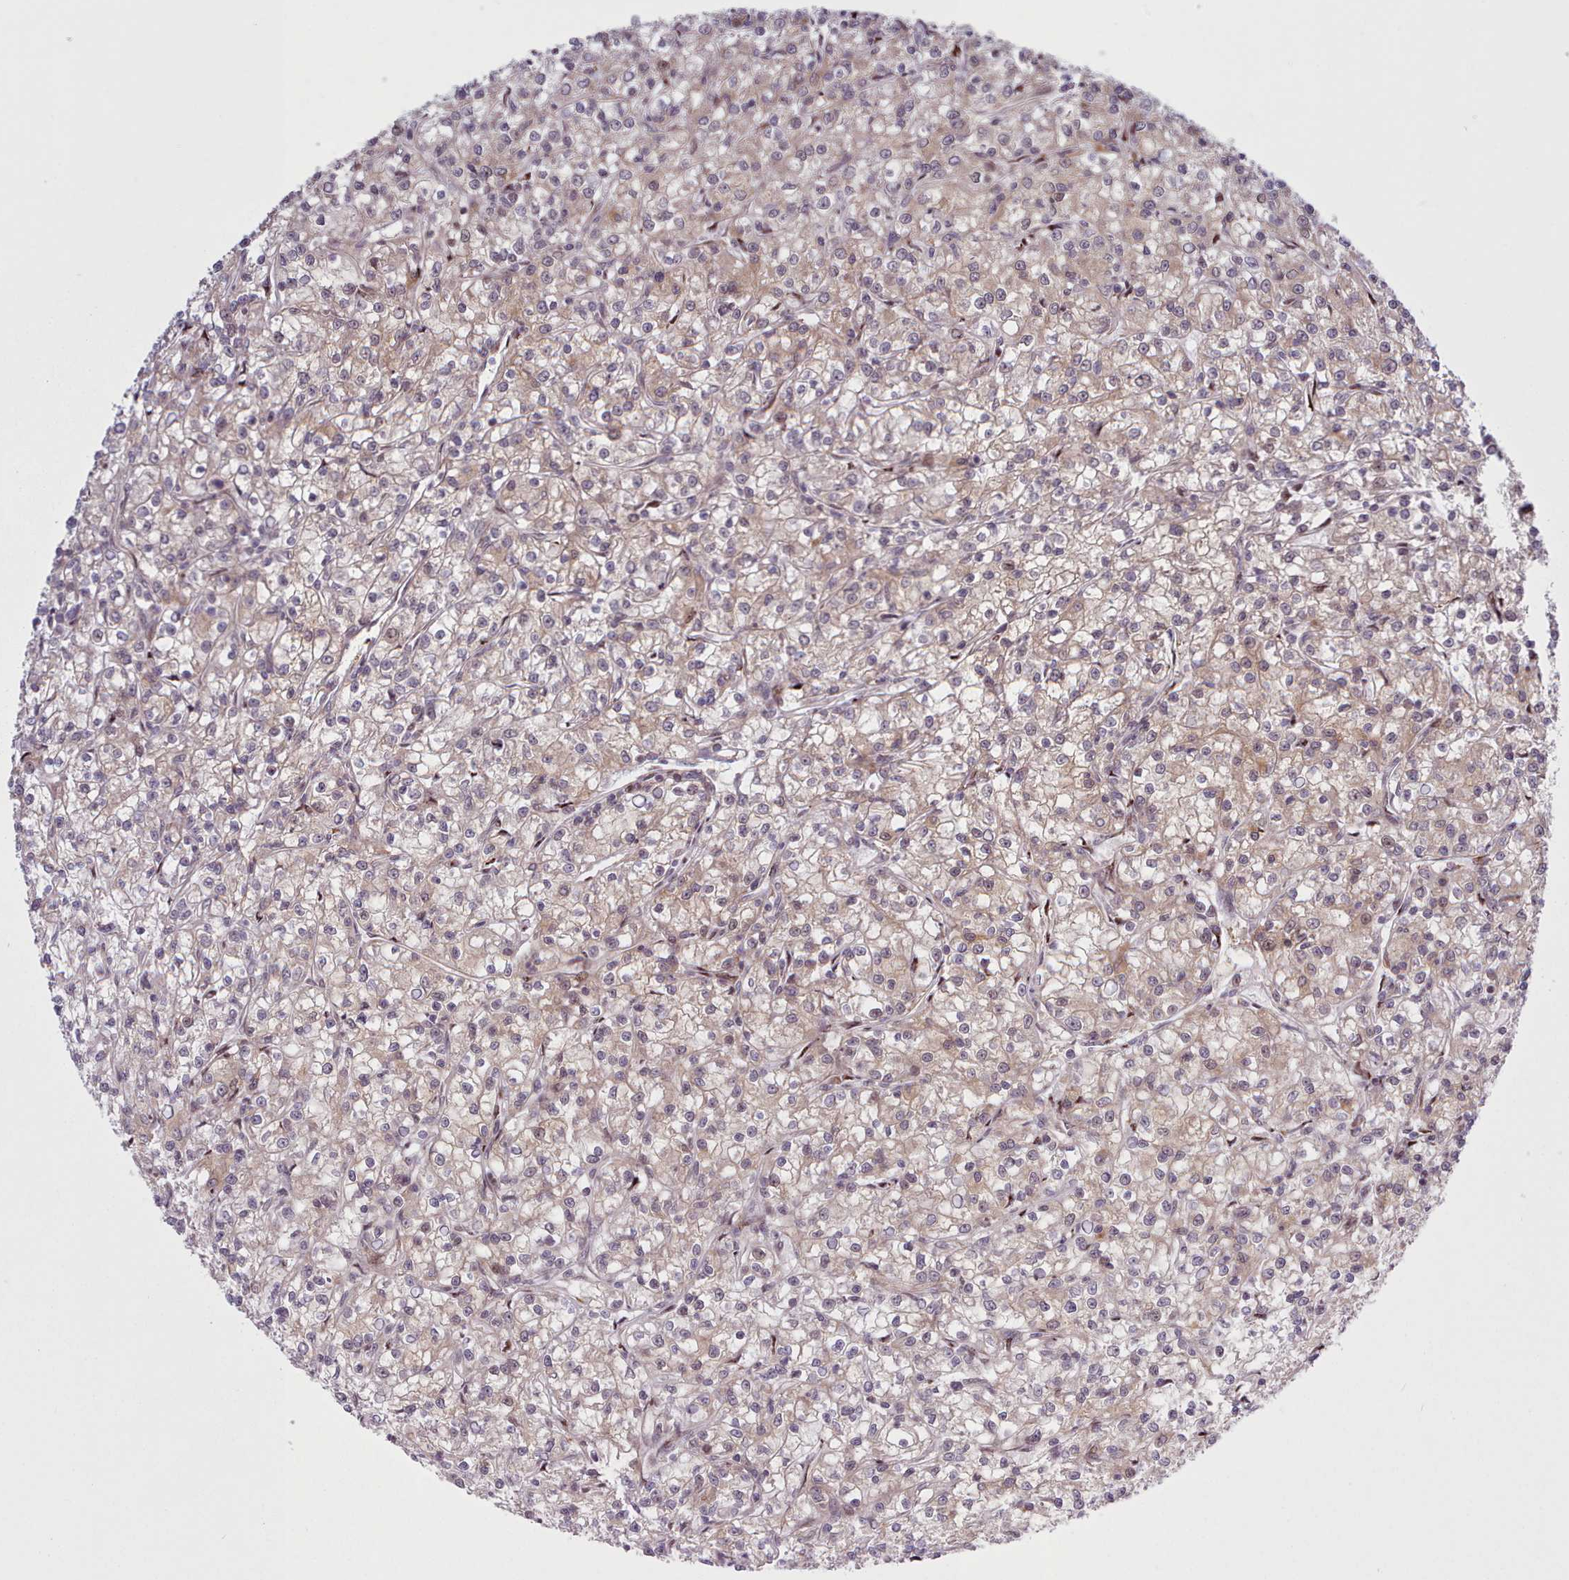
{"staining": {"intensity": "weak", "quantity": ">75%", "location": "cytoplasmic/membranous"}, "tissue": "renal cancer", "cell_type": "Tumor cells", "image_type": "cancer", "snomed": [{"axis": "morphology", "description": "Adenocarcinoma, NOS"}, {"axis": "topography", "description": "Kidney"}], "caption": "Tumor cells exhibit weak cytoplasmic/membranous expression in about >75% of cells in renal cancer. (Stains: DAB in brown, nuclei in blue, Microscopy: brightfield microscopy at high magnification).", "gene": "KBTBD7", "patient": {"sex": "female", "age": 59}}